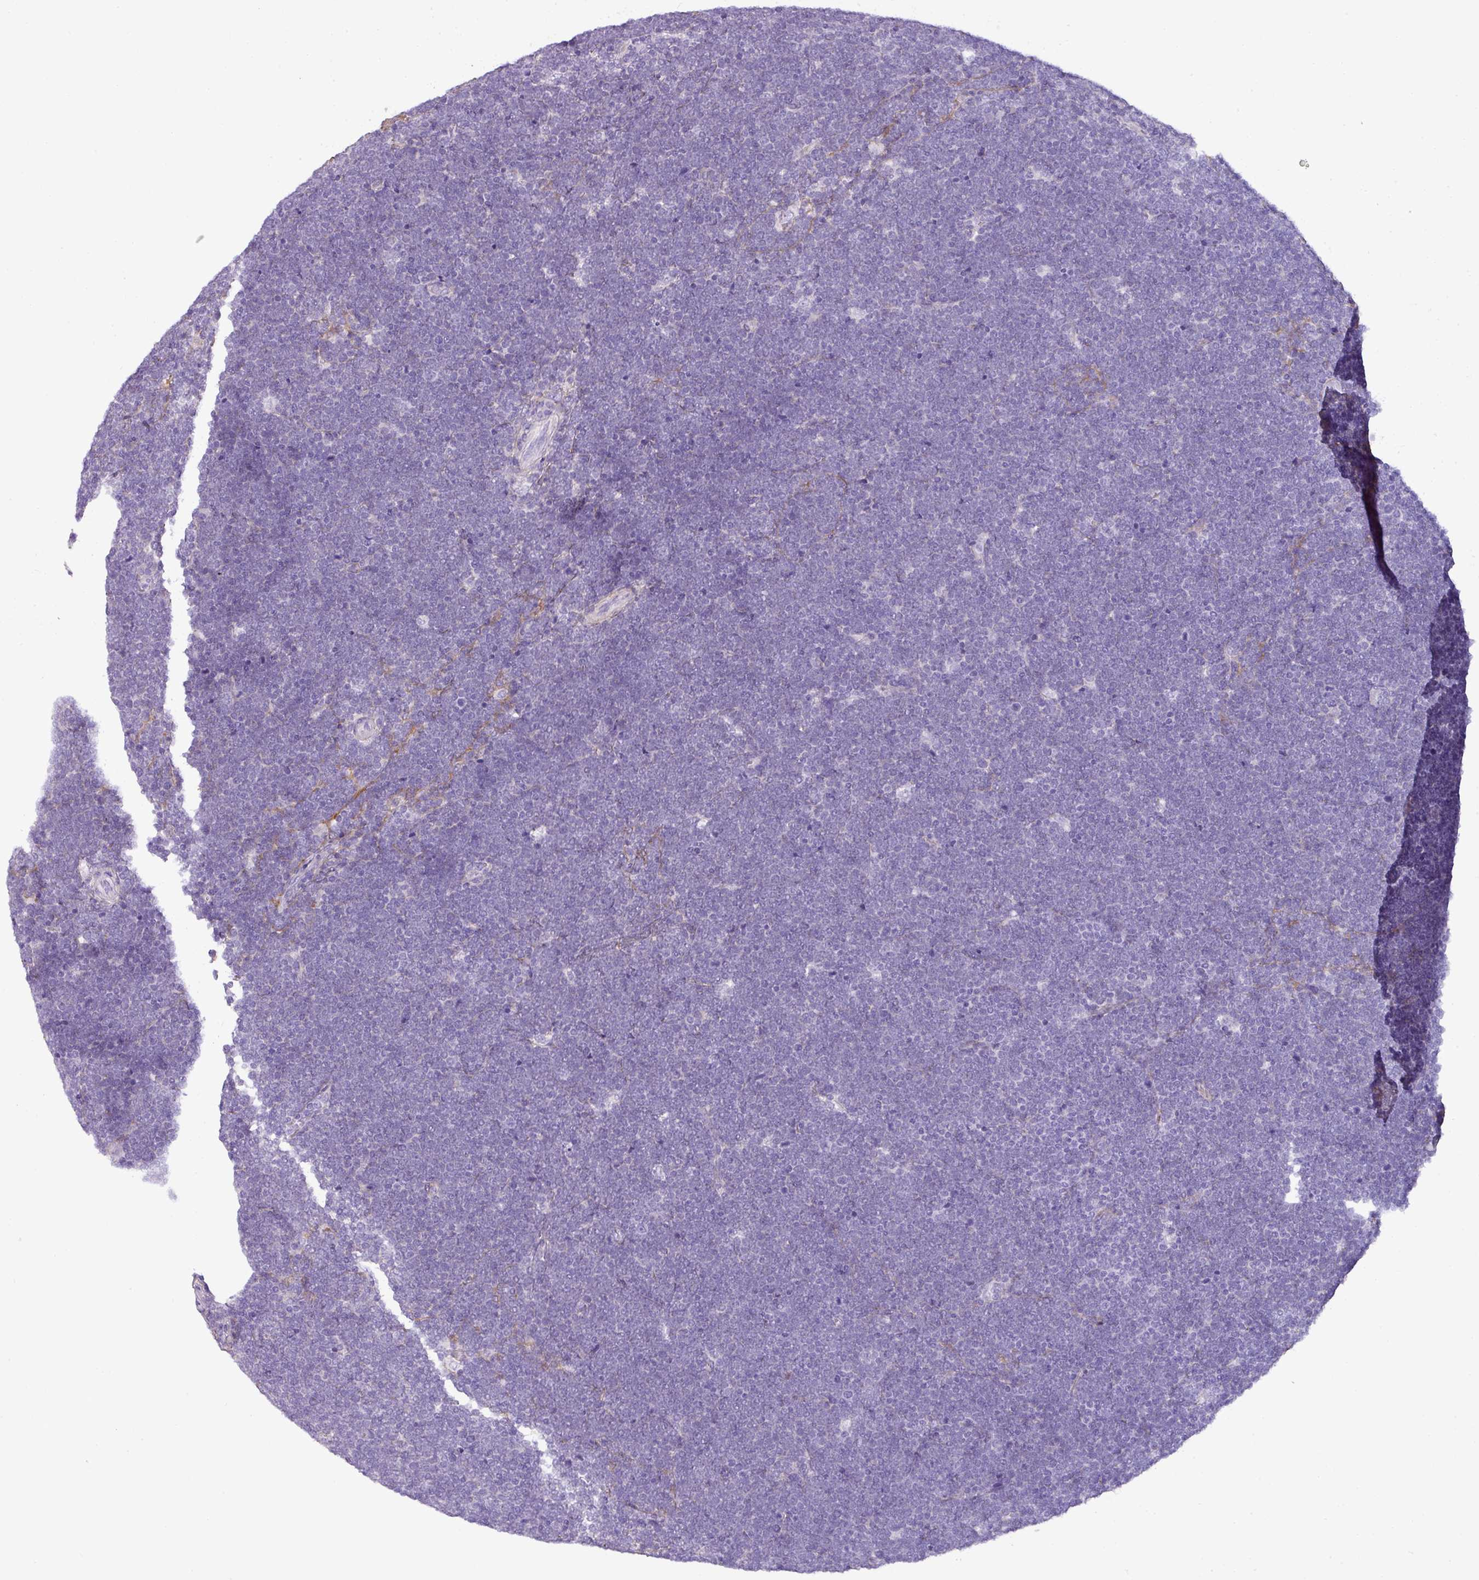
{"staining": {"intensity": "negative", "quantity": "none", "location": "none"}, "tissue": "lymphoma", "cell_type": "Tumor cells", "image_type": "cancer", "snomed": [{"axis": "morphology", "description": "Malignant lymphoma, non-Hodgkin's type, High grade"}, {"axis": "topography", "description": "Lymph node"}], "caption": "Tumor cells show no significant positivity in malignant lymphoma, non-Hodgkin's type (high-grade).", "gene": "PARD6G", "patient": {"sex": "male", "age": 13}}